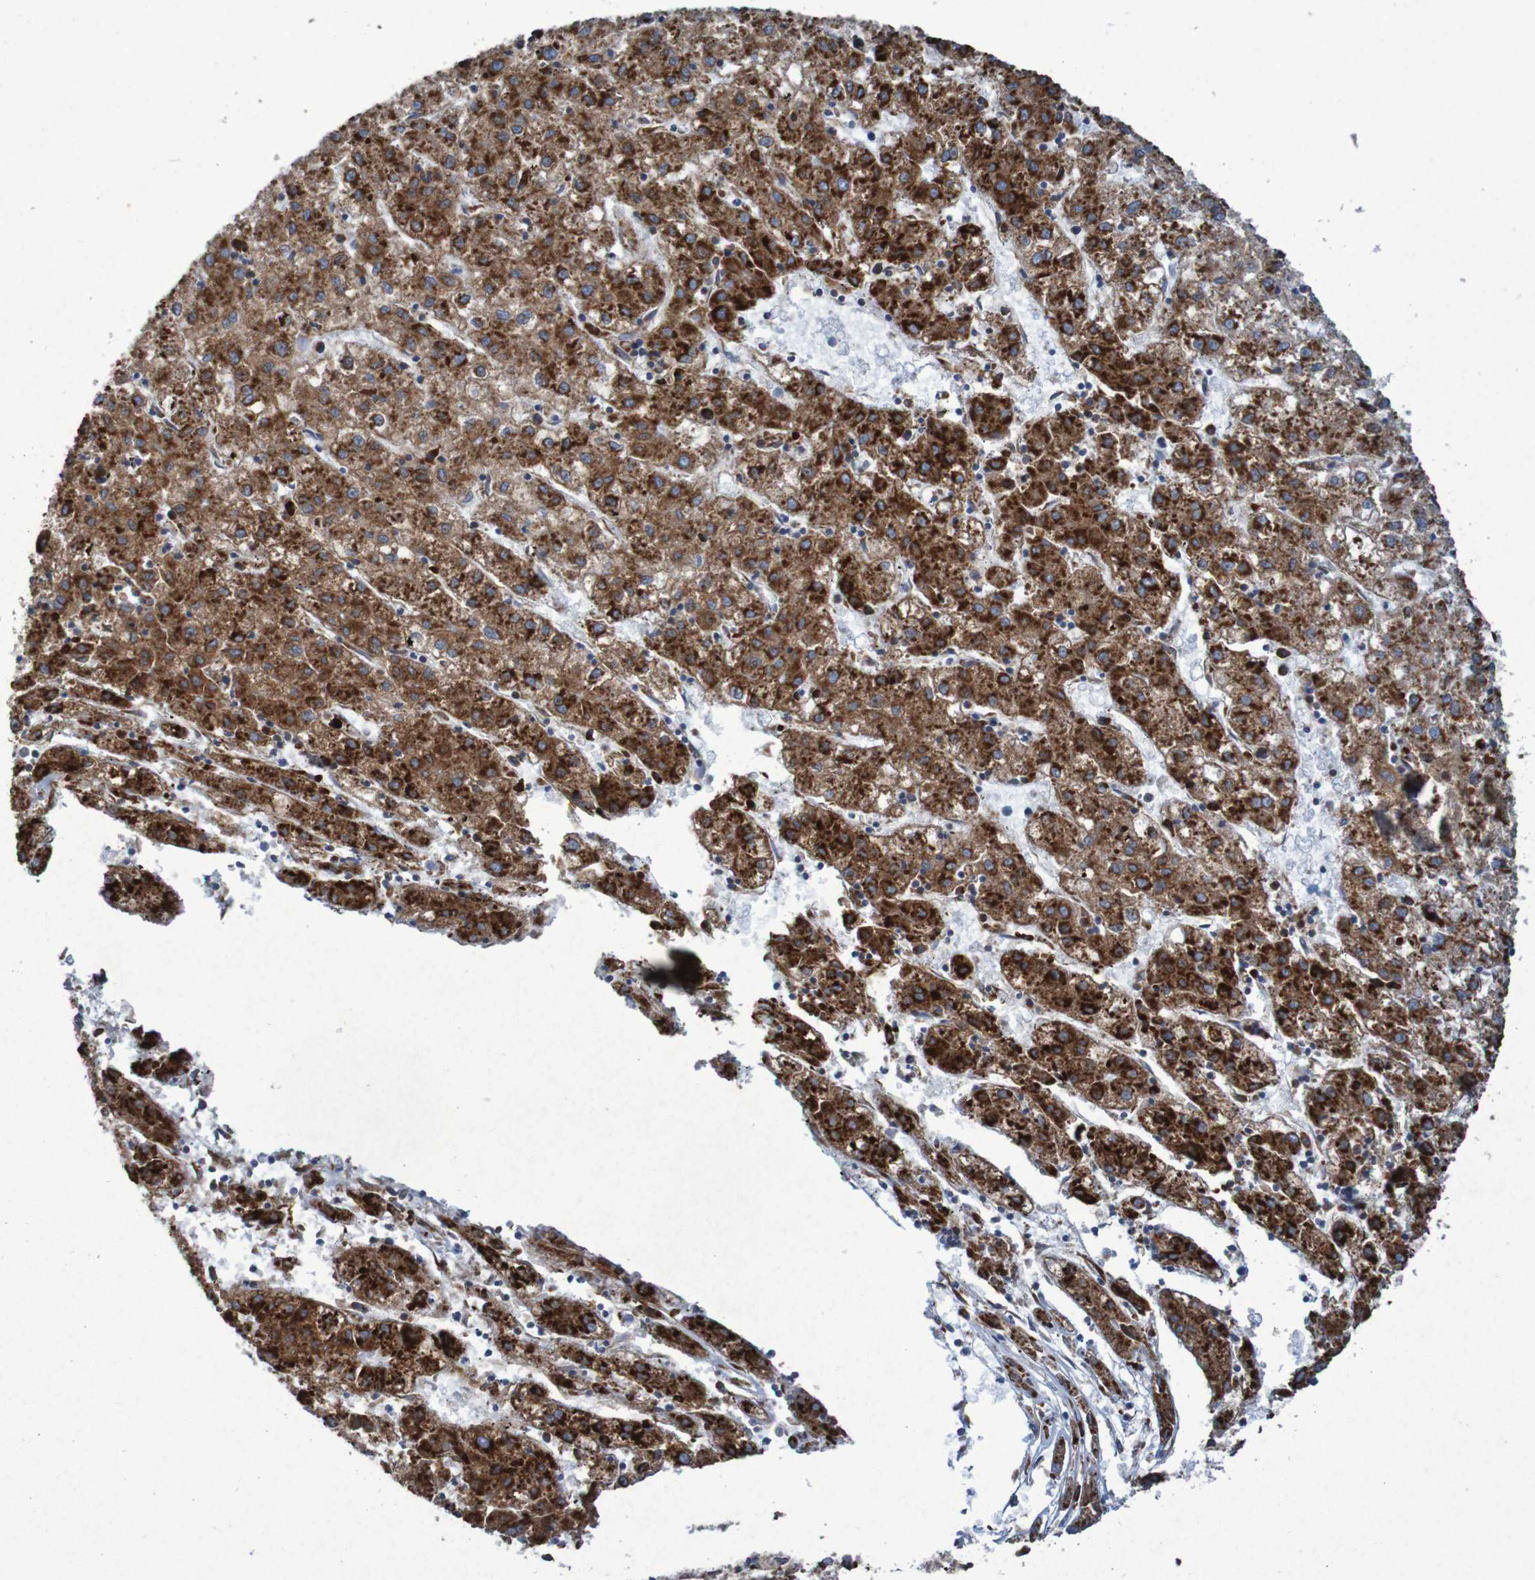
{"staining": {"intensity": "moderate", "quantity": ">75%", "location": "cytoplasmic/membranous"}, "tissue": "liver cancer", "cell_type": "Tumor cells", "image_type": "cancer", "snomed": [{"axis": "morphology", "description": "Carcinoma, Hepatocellular, NOS"}, {"axis": "topography", "description": "Liver"}], "caption": "Immunohistochemical staining of human liver cancer (hepatocellular carcinoma) reveals moderate cytoplasmic/membranous protein expression in approximately >75% of tumor cells.", "gene": "RPL10", "patient": {"sex": "male", "age": 72}}